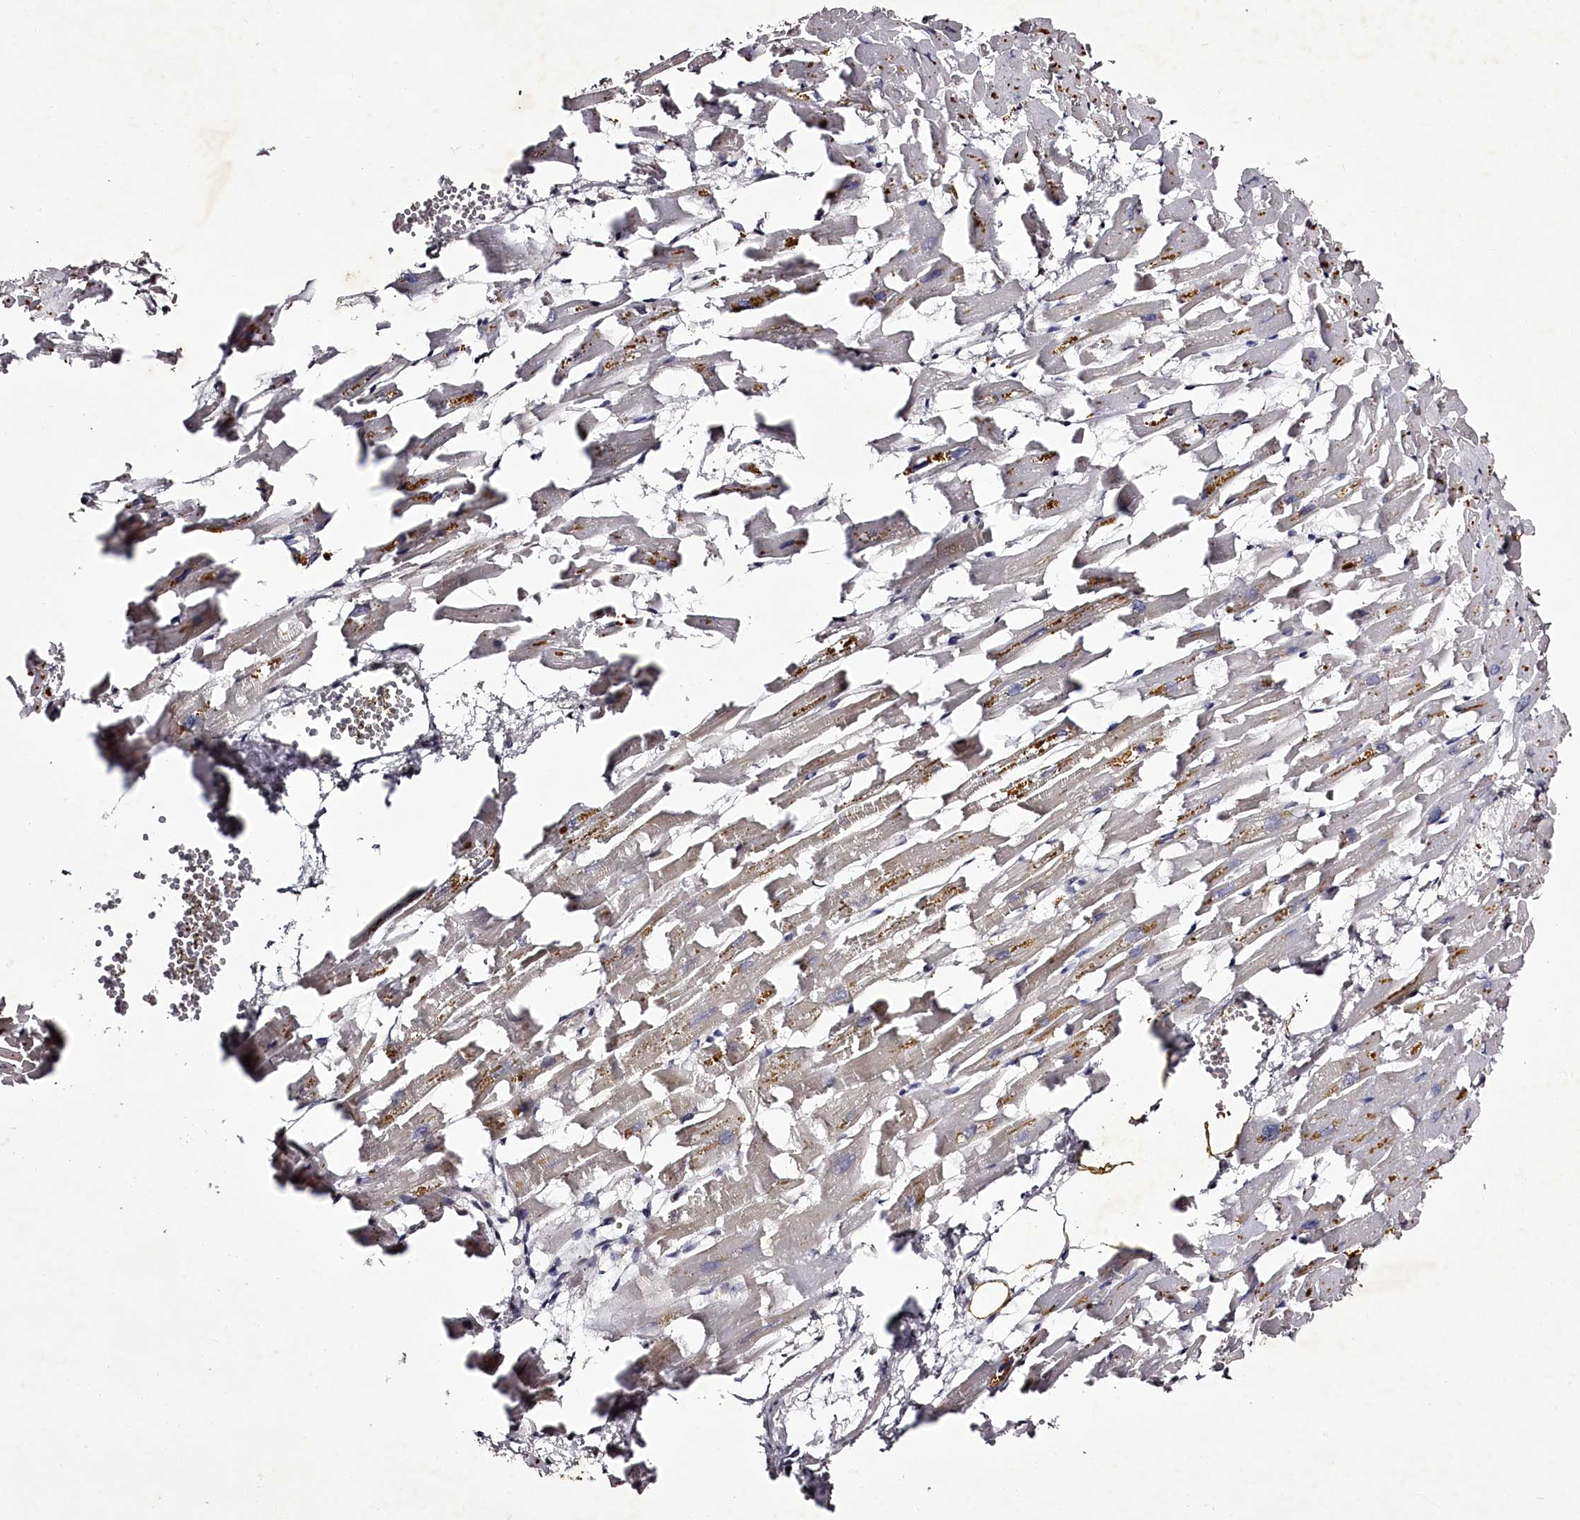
{"staining": {"intensity": "moderate", "quantity": "<25%", "location": "cytoplasmic/membranous"}, "tissue": "heart muscle", "cell_type": "Cardiomyocytes", "image_type": "normal", "snomed": [{"axis": "morphology", "description": "Normal tissue, NOS"}, {"axis": "topography", "description": "Heart"}], "caption": "Protein analysis of normal heart muscle reveals moderate cytoplasmic/membranous positivity in about <25% of cardiomyocytes.", "gene": "RBMXL2", "patient": {"sex": "female", "age": 64}}